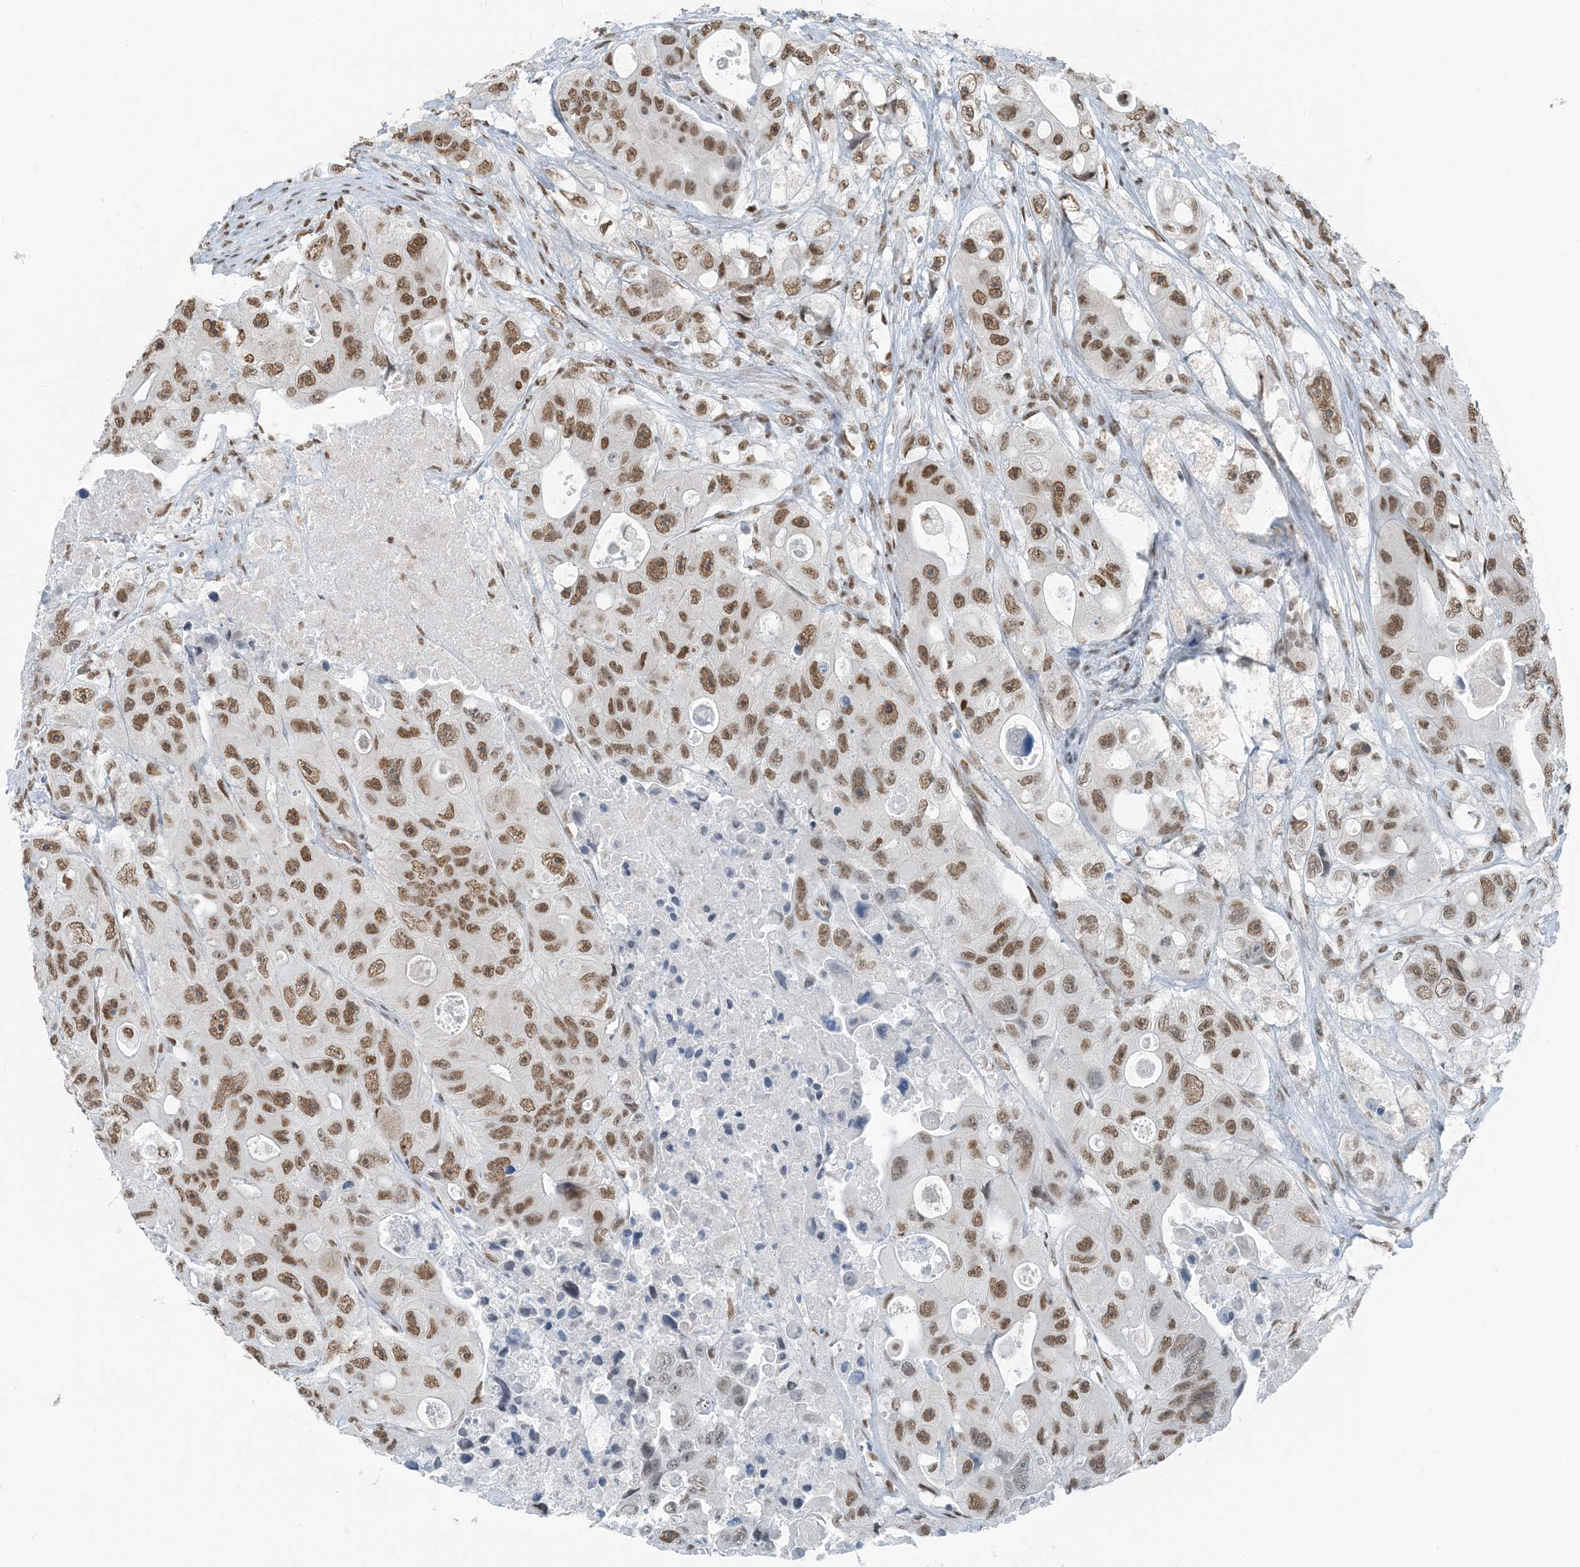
{"staining": {"intensity": "moderate", "quantity": ">75%", "location": "nuclear"}, "tissue": "colorectal cancer", "cell_type": "Tumor cells", "image_type": "cancer", "snomed": [{"axis": "morphology", "description": "Adenocarcinoma, NOS"}, {"axis": "topography", "description": "Colon"}], "caption": "An image showing moderate nuclear expression in approximately >75% of tumor cells in colorectal cancer (adenocarcinoma), as visualized by brown immunohistochemical staining.", "gene": "ZNF500", "patient": {"sex": "female", "age": 46}}